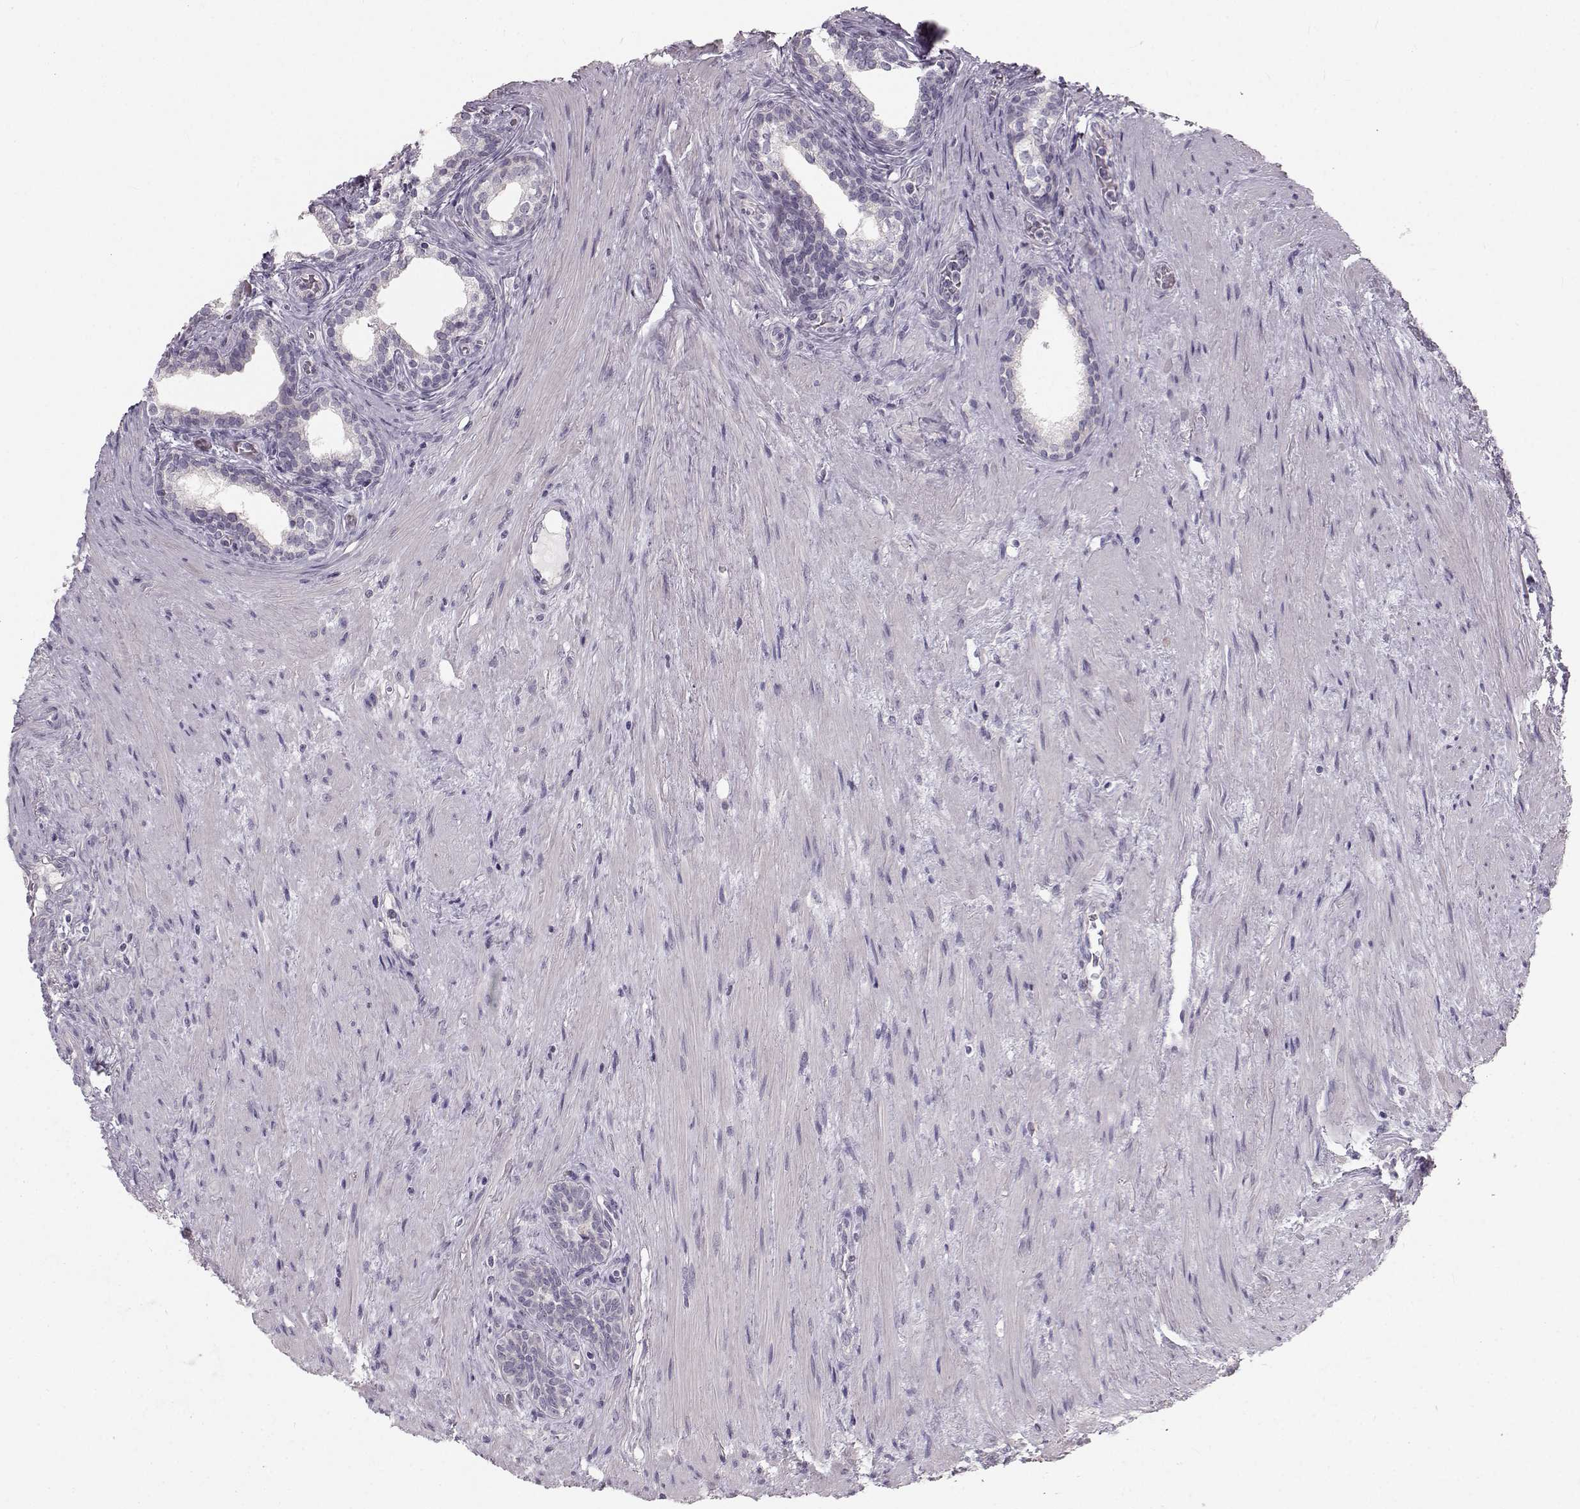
{"staining": {"intensity": "negative", "quantity": "none", "location": "none"}, "tissue": "prostate cancer", "cell_type": "Tumor cells", "image_type": "cancer", "snomed": [{"axis": "morphology", "description": "Adenocarcinoma, NOS"}, {"axis": "morphology", "description": "Adenocarcinoma, High grade"}, {"axis": "topography", "description": "Prostate"}], "caption": "High magnification brightfield microscopy of prostate cancer stained with DAB (3,3'-diaminobenzidine) (brown) and counterstained with hematoxylin (blue): tumor cells show no significant staining.", "gene": "OIP5", "patient": {"sex": "male", "age": 61}}